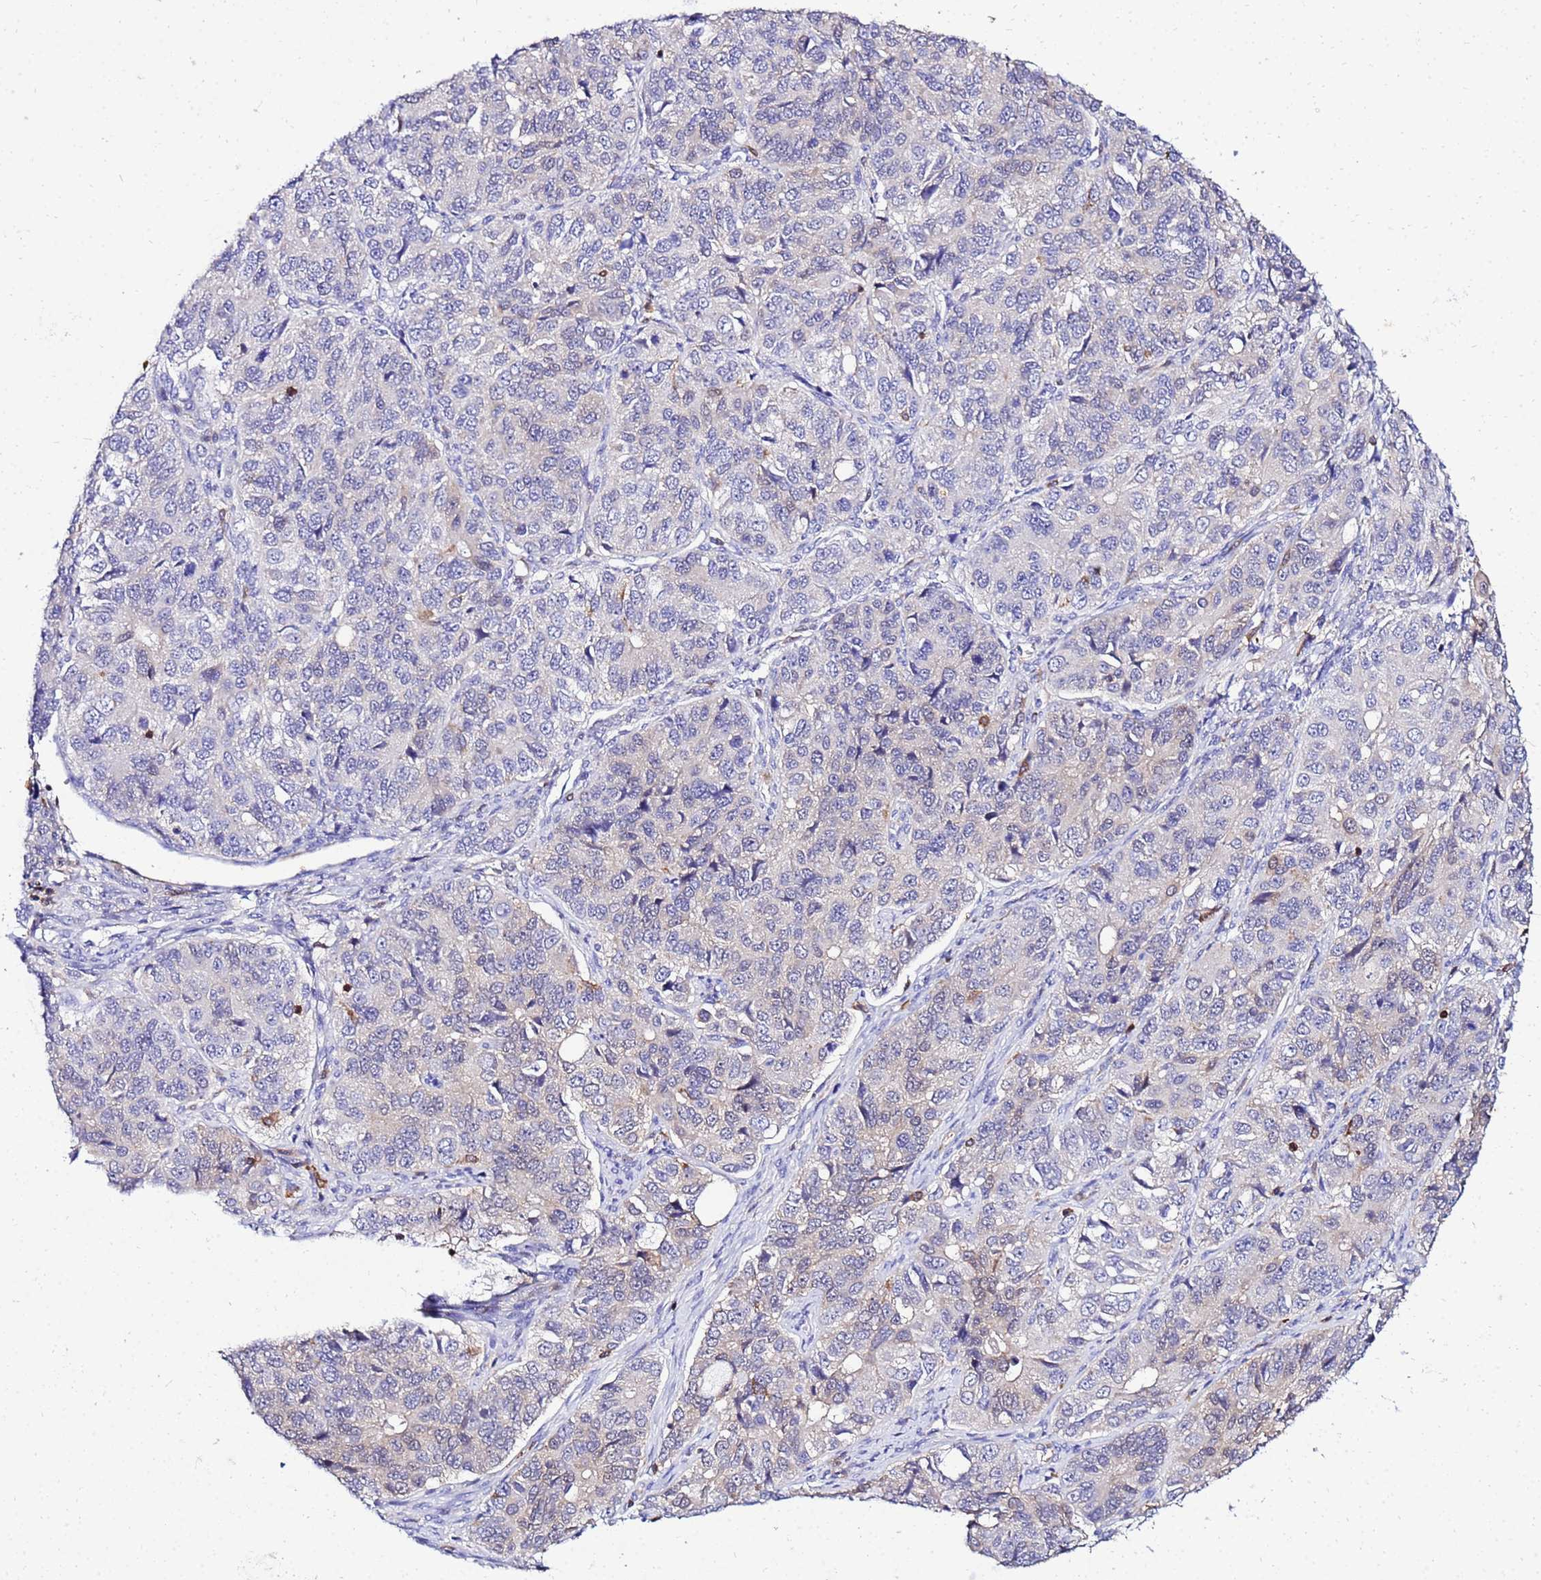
{"staining": {"intensity": "negative", "quantity": "none", "location": "none"}, "tissue": "ovarian cancer", "cell_type": "Tumor cells", "image_type": "cancer", "snomed": [{"axis": "morphology", "description": "Carcinoma, endometroid"}, {"axis": "topography", "description": "Ovary"}], "caption": "Image shows no protein positivity in tumor cells of ovarian endometroid carcinoma tissue.", "gene": "DBNDD2", "patient": {"sex": "female", "age": 51}}